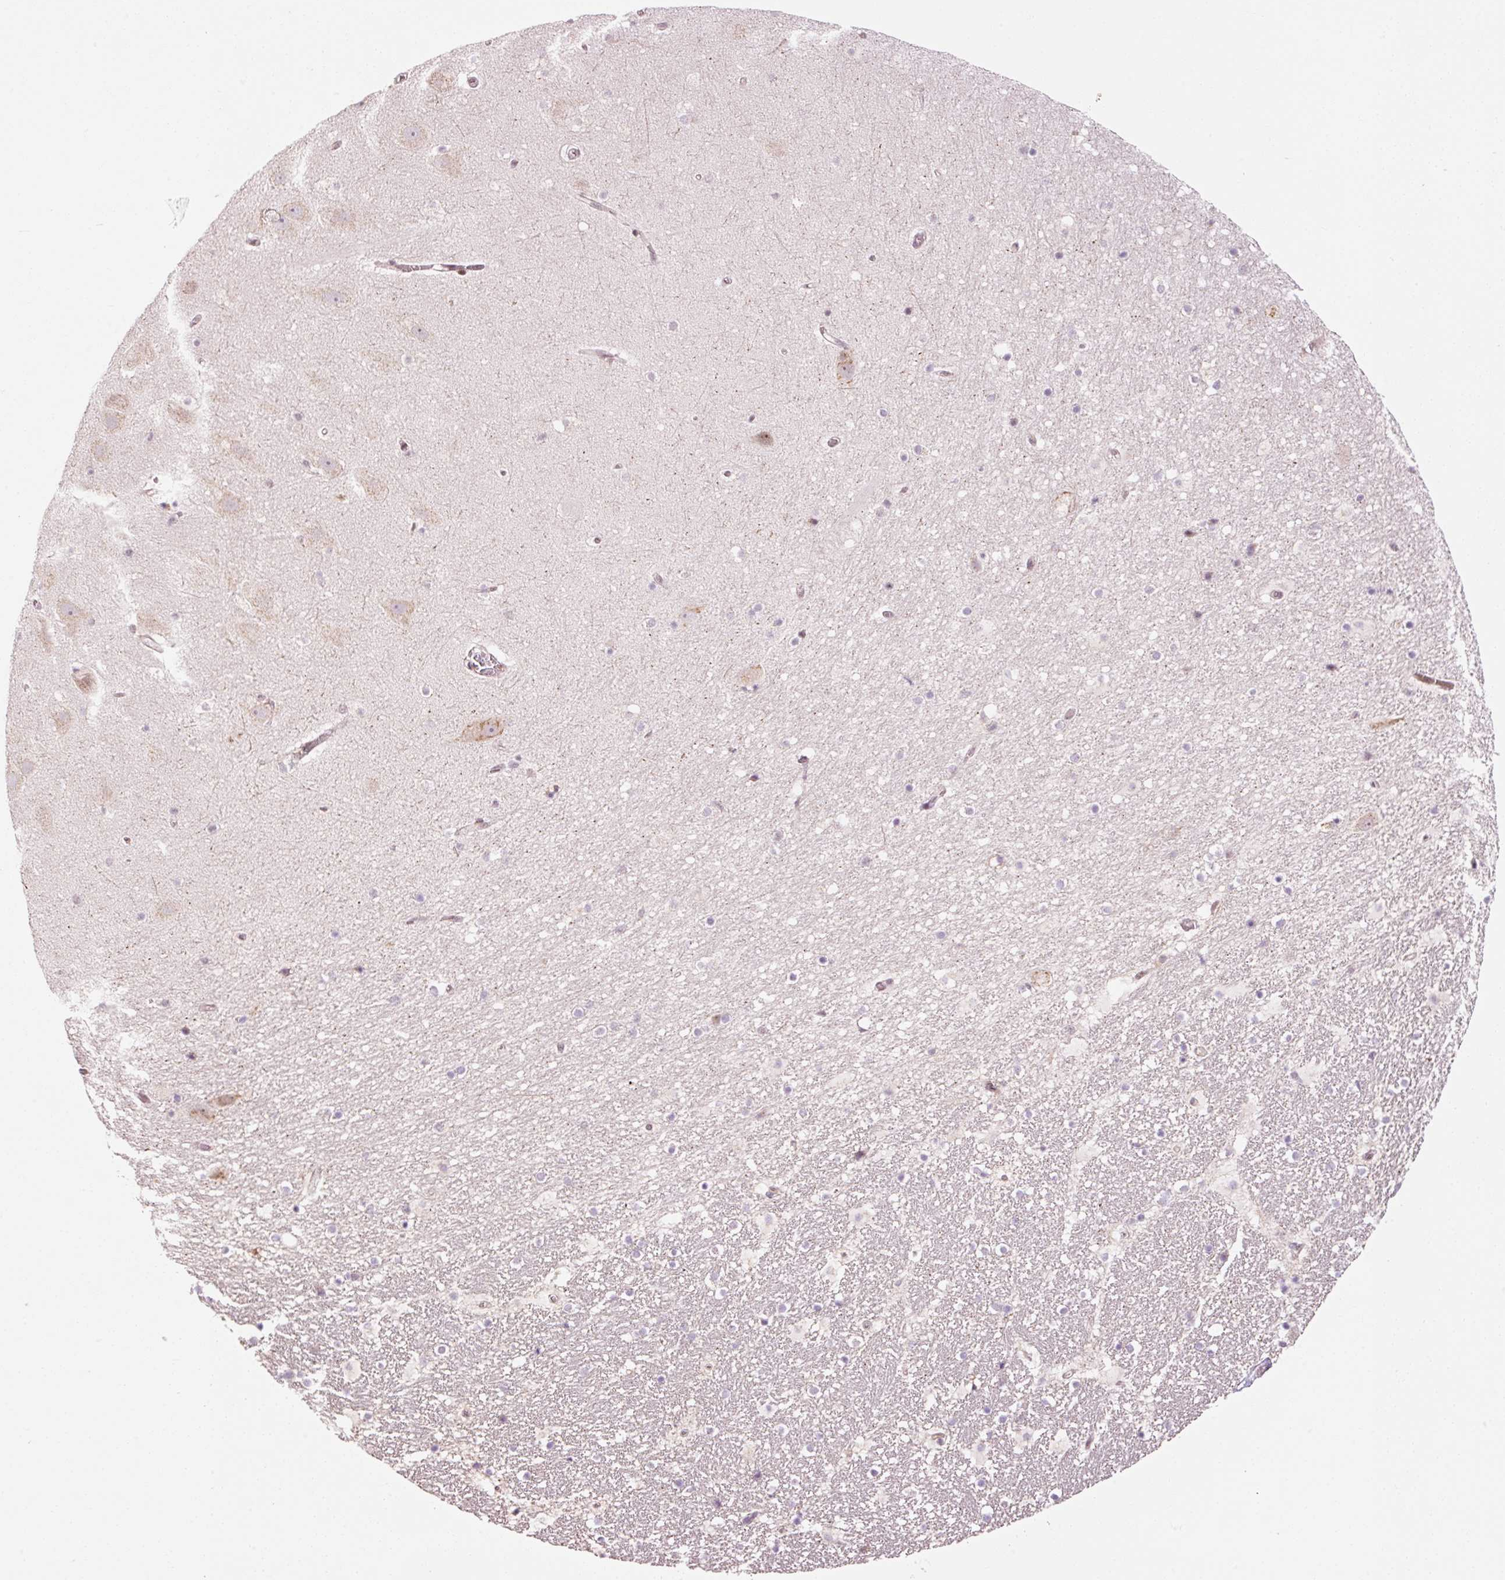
{"staining": {"intensity": "negative", "quantity": "none", "location": "none"}, "tissue": "hippocampus", "cell_type": "Glial cells", "image_type": "normal", "snomed": [{"axis": "morphology", "description": "Normal tissue, NOS"}, {"axis": "topography", "description": "Hippocampus"}], "caption": "Immunohistochemical staining of unremarkable hippocampus demonstrates no significant positivity in glial cells. (Stains: DAB (3,3'-diaminobenzidine) IHC with hematoxylin counter stain, Microscopy: brightfield microscopy at high magnification).", "gene": "ANKRD20A1", "patient": {"sex": "male", "age": 37}}